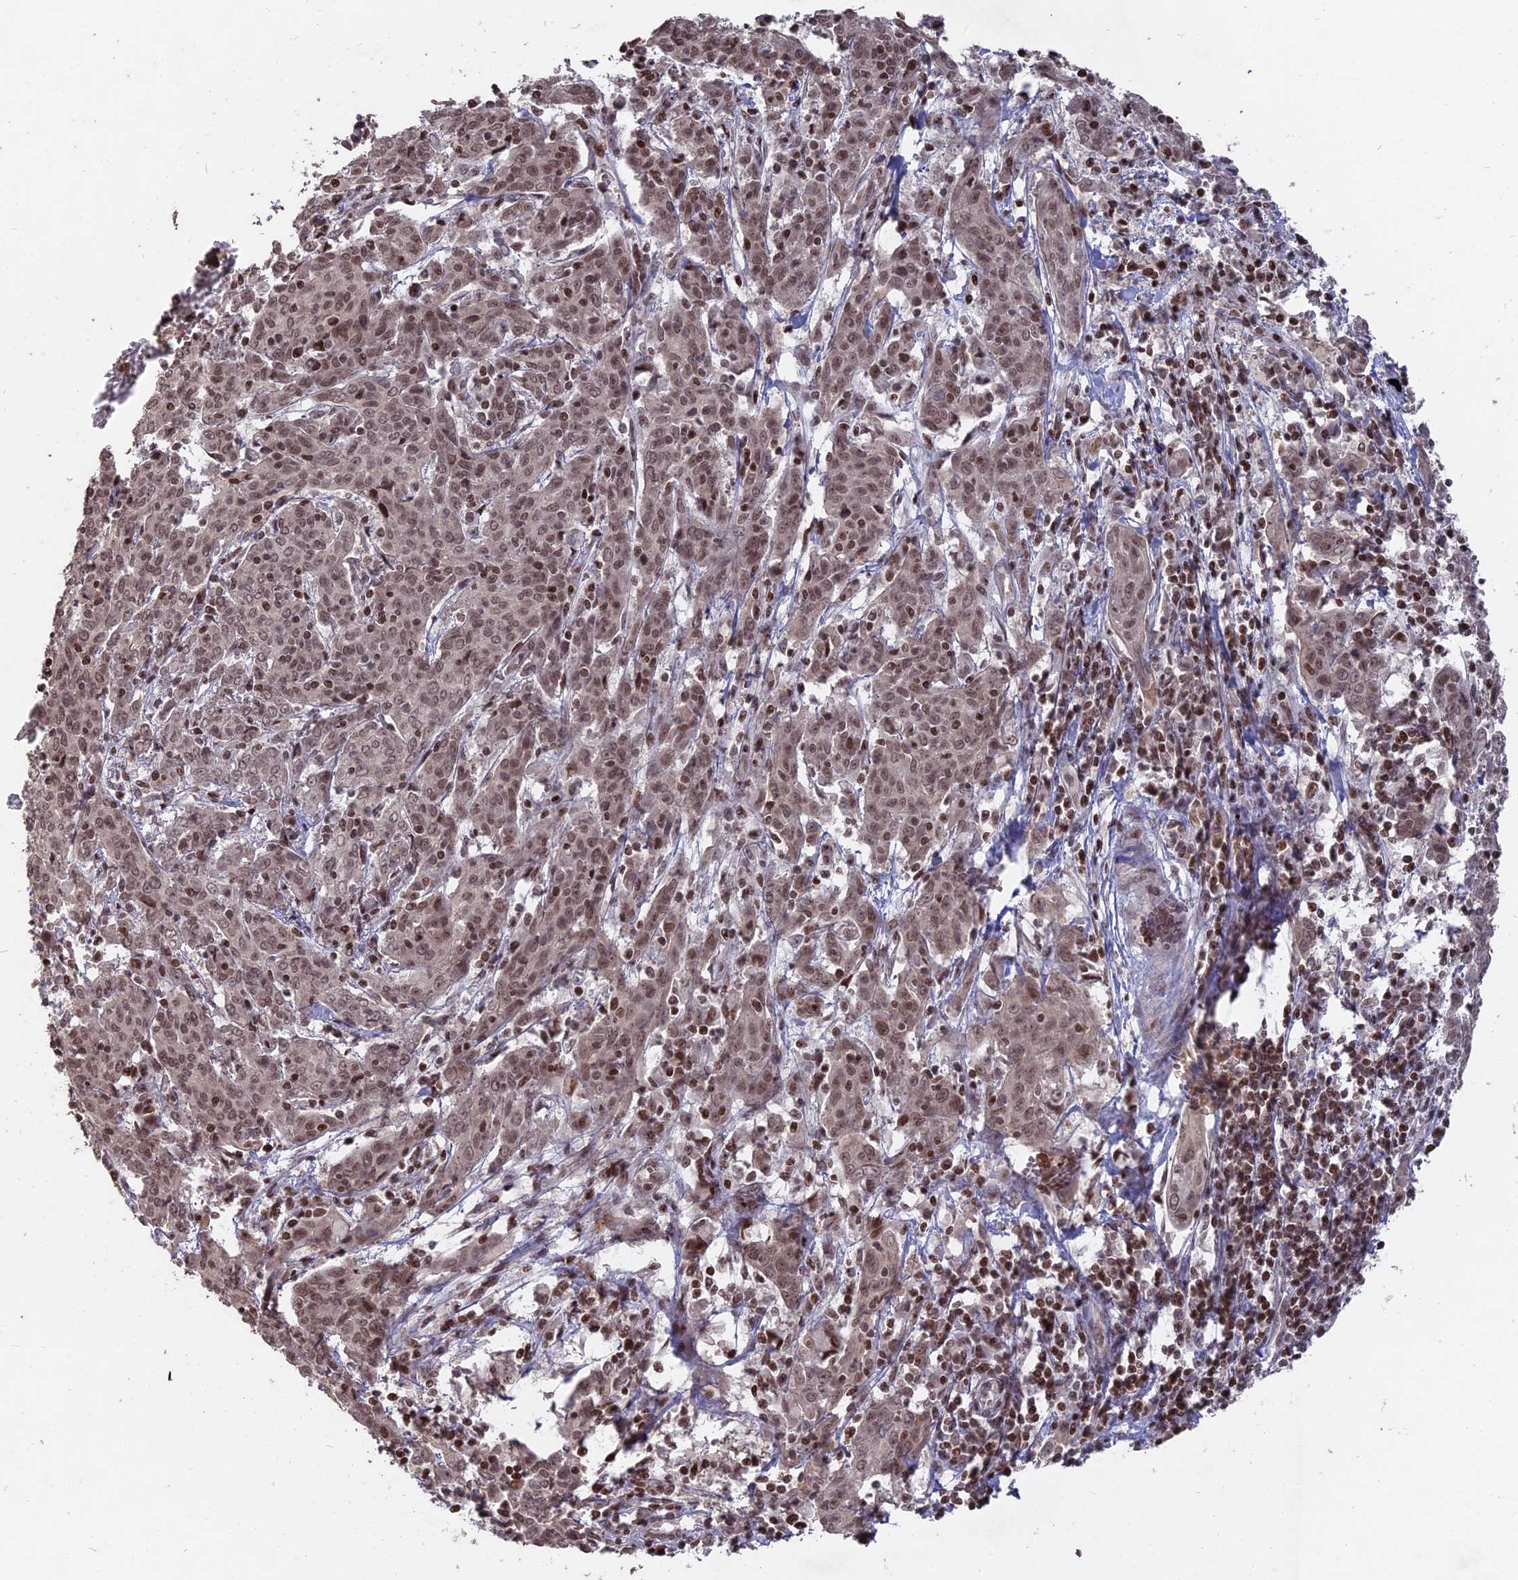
{"staining": {"intensity": "moderate", "quantity": ">75%", "location": "nuclear"}, "tissue": "cervical cancer", "cell_type": "Tumor cells", "image_type": "cancer", "snomed": [{"axis": "morphology", "description": "Squamous cell carcinoma, NOS"}, {"axis": "topography", "description": "Cervix"}], "caption": "Human cervical cancer stained with a protein marker displays moderate staining in tumor cells.", "gene": "NR1H3", "patient": {"sex": "female", "age": 67}}